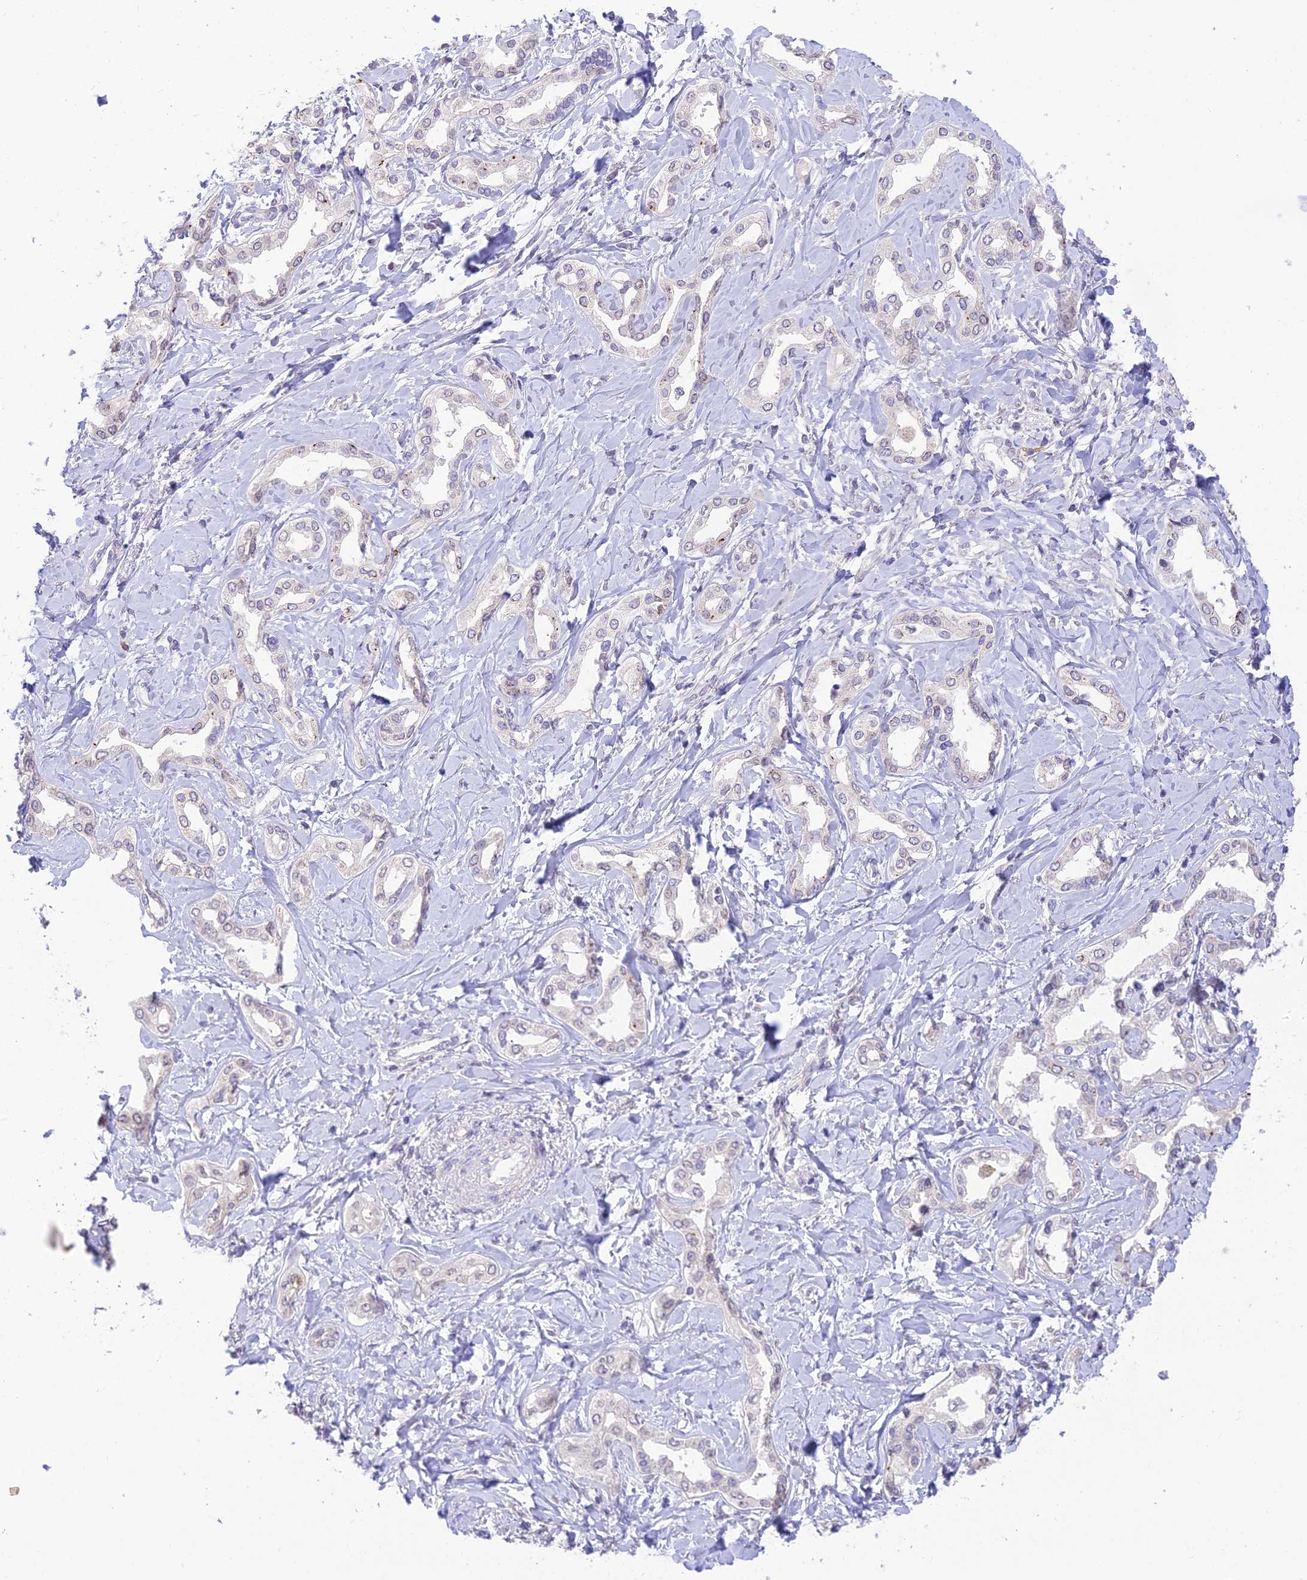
{"staining": {"intensity": "negative", "quantity": "none", "location": "none"}, "tissue": "liver cancer", "cell_type": "Tumor cells", "image_type": "cancer", "snomed": [{"axis": "morphology", "description": "Cholangiocarcinoma"}, {"axis": "topography", "description": "Liver"}], "caption": "Immunohistochemistry (IHC) of liver cancer demonstrates no staining in tumor cells. (DAB (3,3'-diaminobenzidine) immunohistochemistry with hematoxylin counter stain).", "gene": "BMT2", "patient": {"sex": "female", "age": 77}}